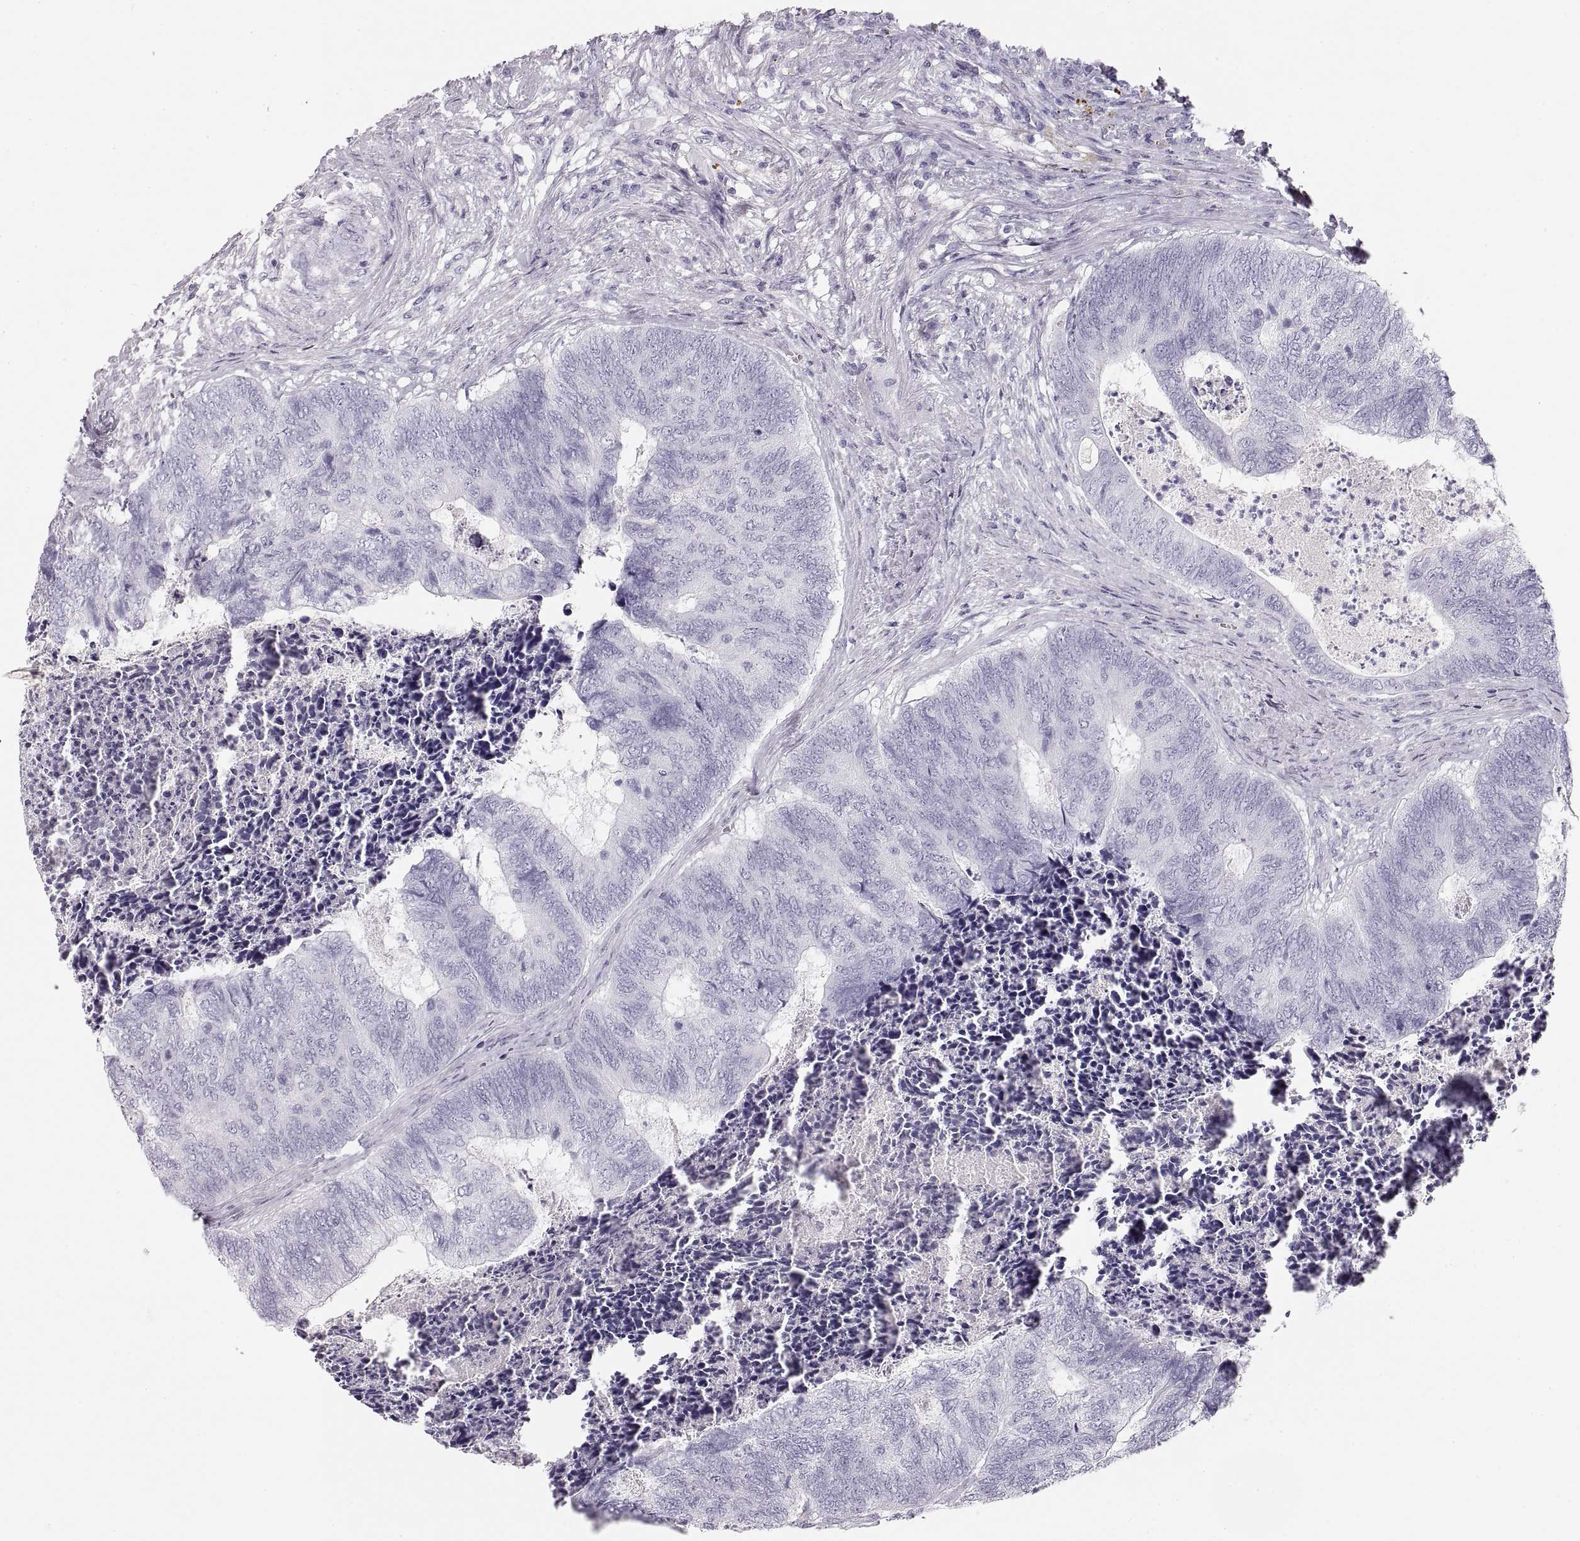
{"staining": {"intensity": "negative", "quantity": "none", "location": "none"}, "tissue": "colorectal cancer", "cell_type": "Tumor cells", "image_type": "cancer", "snomed": [{"axis": "morphology", "description": "Adenocarcinoma, NOS"}, {"axis": "topography", "description": "Colon"}], "caption": "Immunohistochemistry (IHC) of colorectal cancer (adenocarcinoma) demonstrates no staining in tumor cells.", "gene": "CRYAA", "patient": {"sex": "female", "age": 67}}